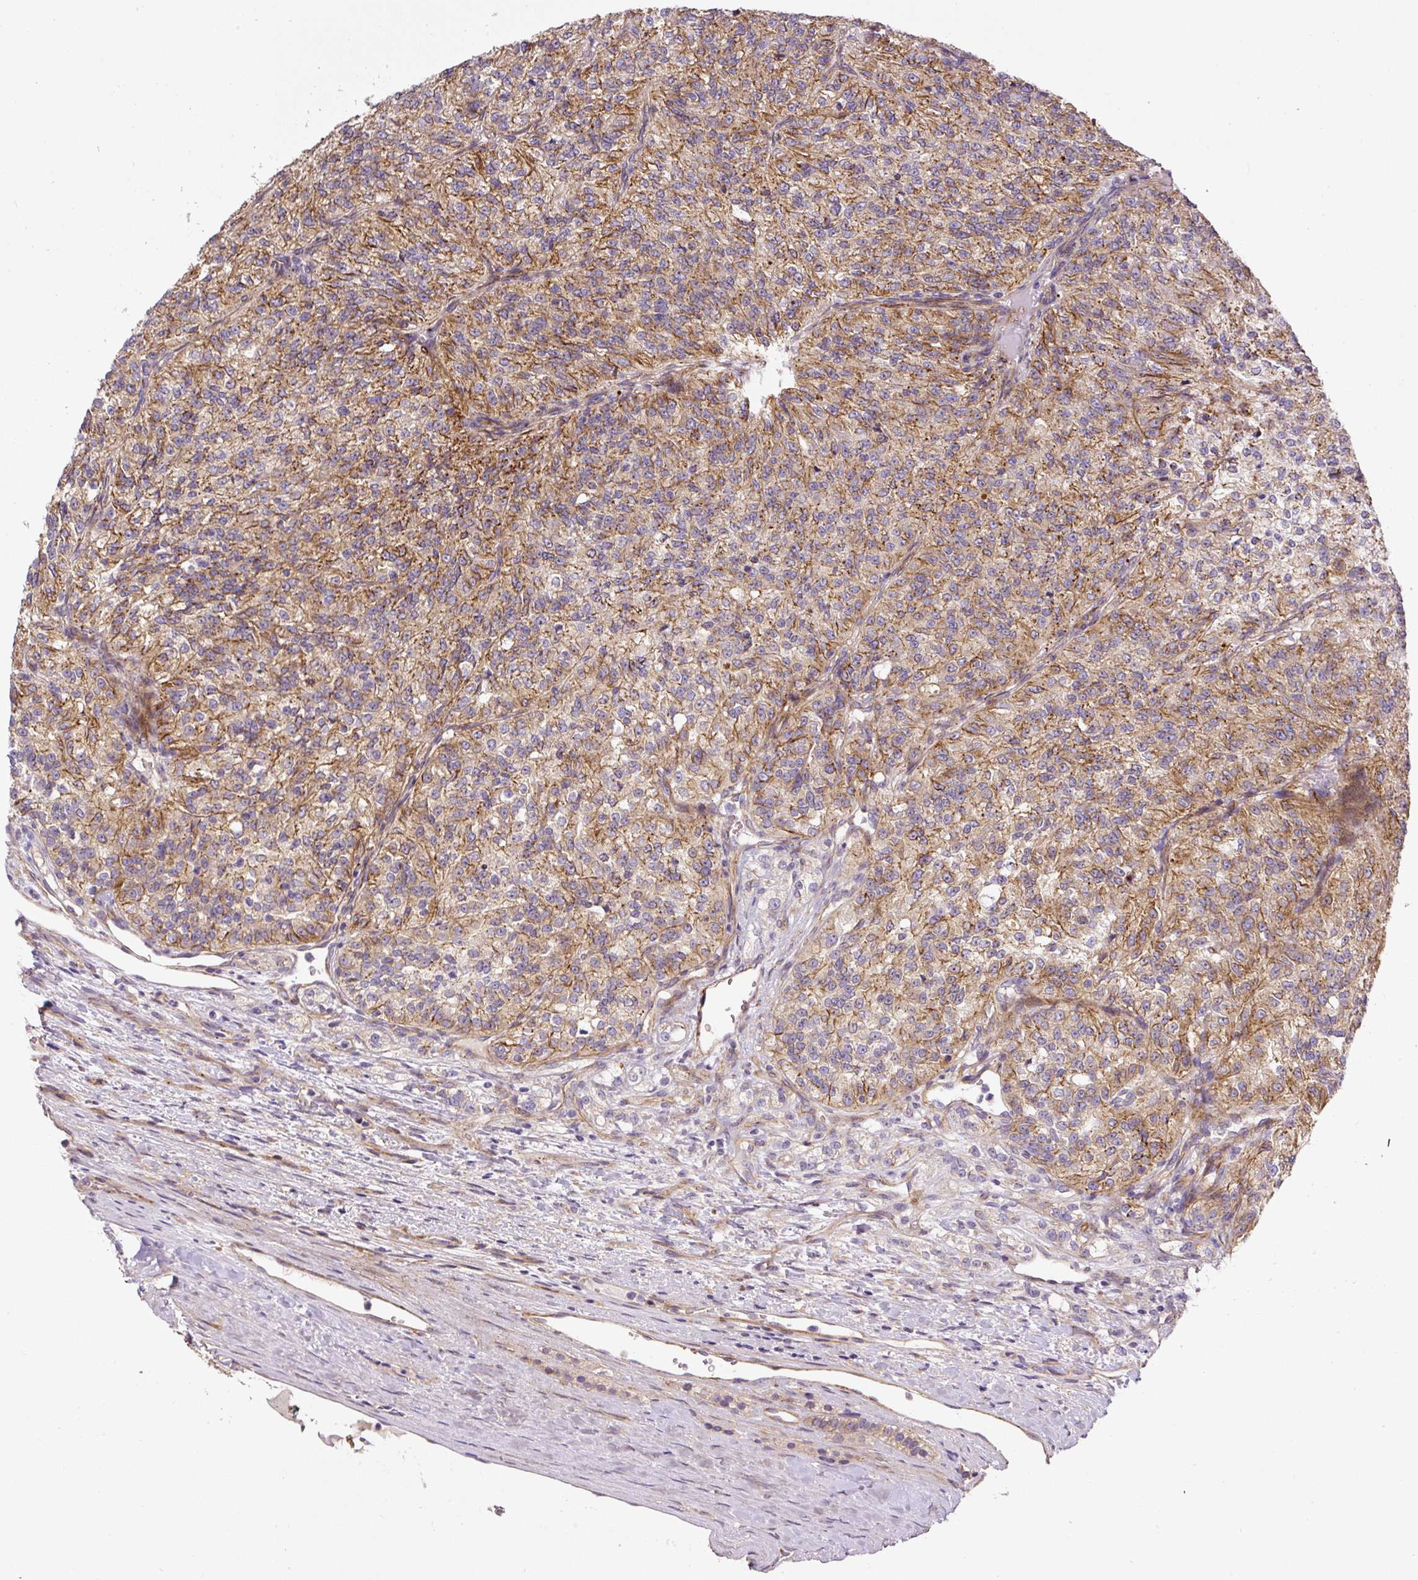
{"staining": {"intensity": "moderate", "quantity": ">75%", "location": "cytoplasmic/membranous"}, "tissue": "renal cancer", "cell_type": "Tumor cells", "image_type": "cancer", "snomed": [{"axis": "morphology", "description": "Adenocarcinoma, NOS"}, {"axis": "topography", "description": "Kidney"}], "caption": "Tumor cells demonstrate medium levels of moderate cytoplasmic/membranous positivity in approximately >75% of cells in human renal cancer (adenocarcinoma).", "gene": "RNF170", "patient": {"sex": "female", "age": 63}}